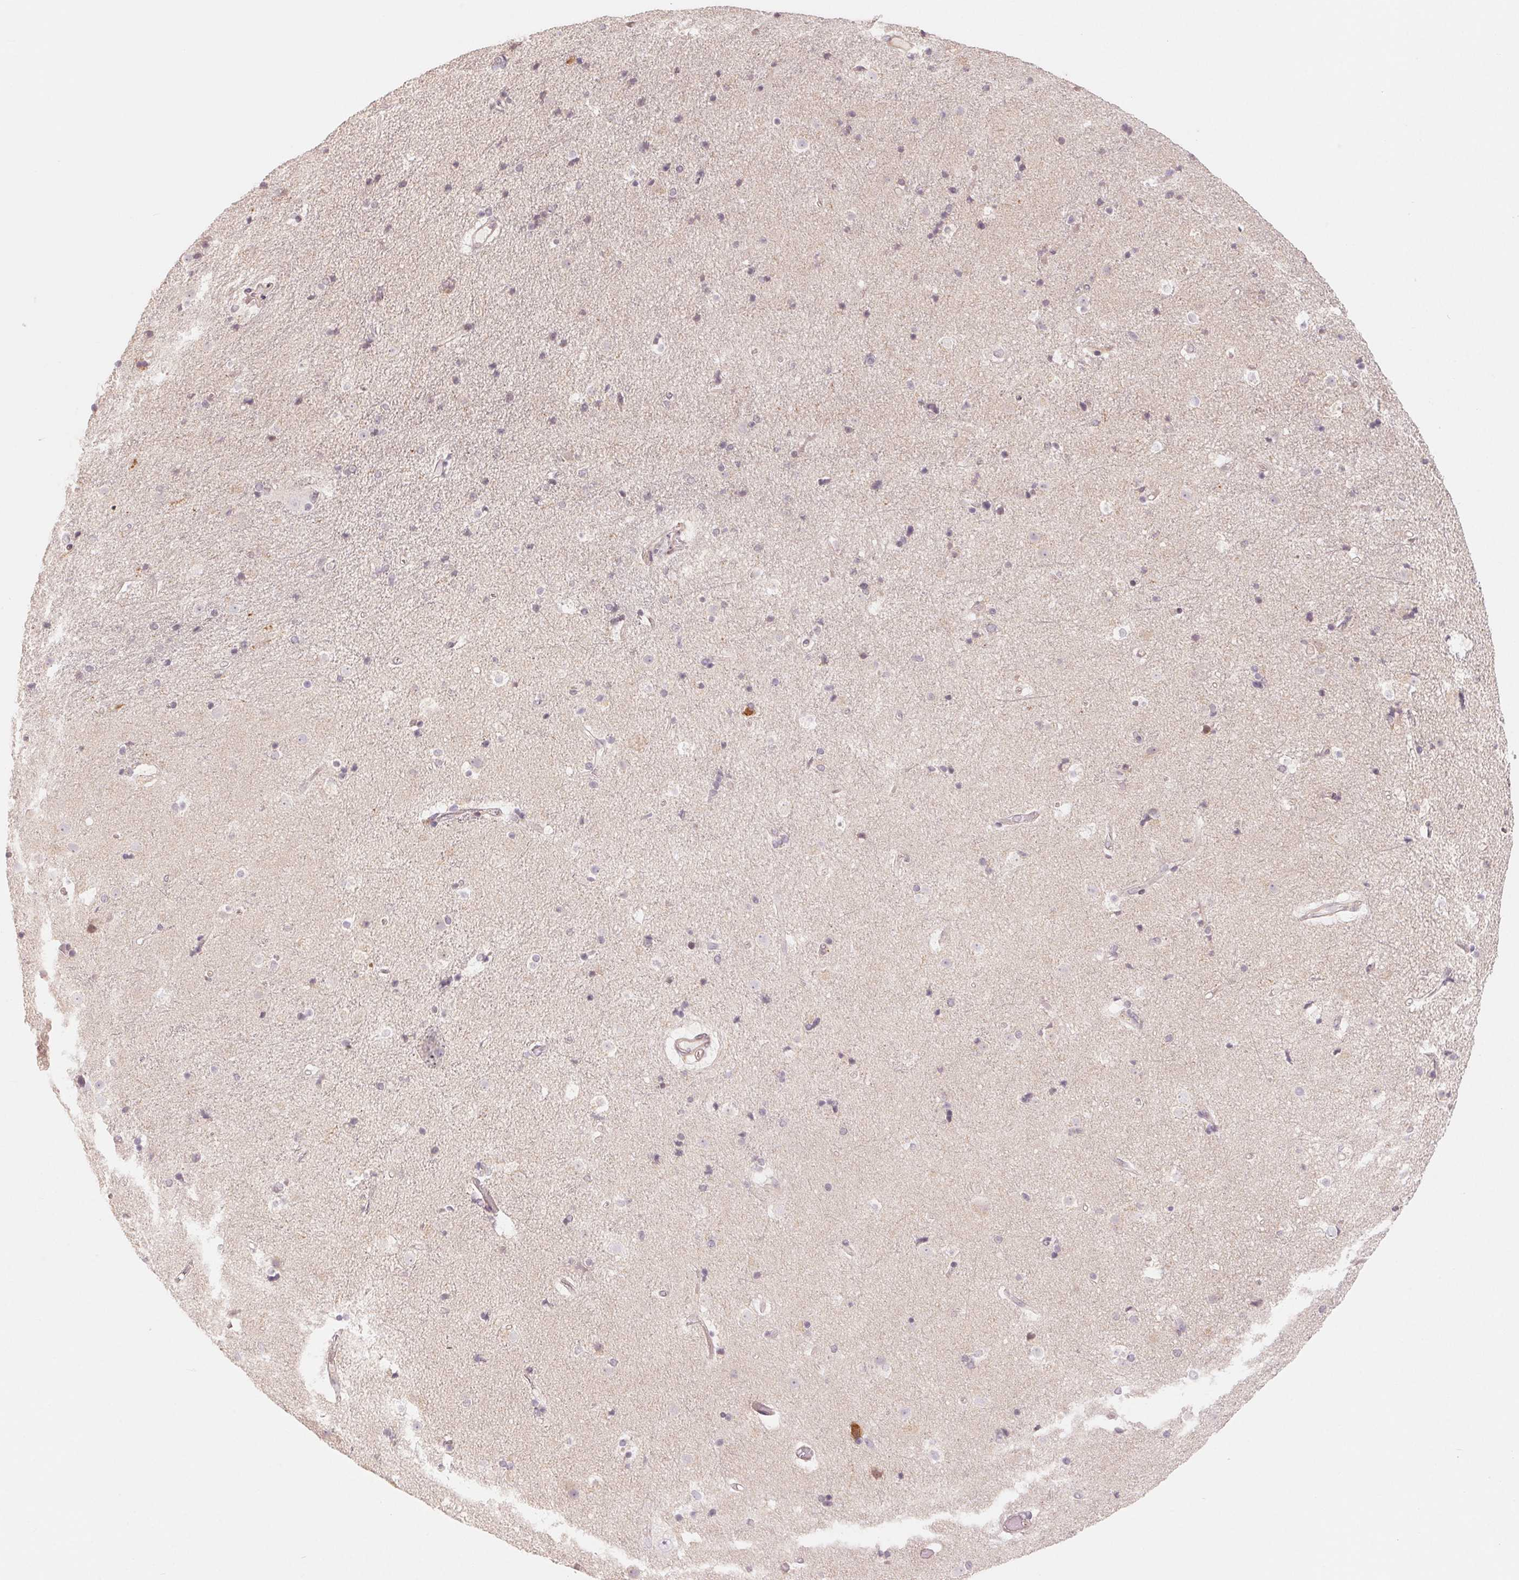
{"staining": {"intensity": "negative", "quantity": "none", "location": "none"}, "tissue": "caudate", "cell_type": "Glial cells", "image_type": "normal", "snomed": [{"axis": "morphology", "description": "Normal tissue, NOS"}, {"axis": "topography", "description": "Lateral ventricle wall"}], "caption": "Immunohistochemical staining of unremarkable caudate reveals no significant expression in glial cells.", "gene": "DENND2C", "patient": {"sex": "female", "age": 71}}